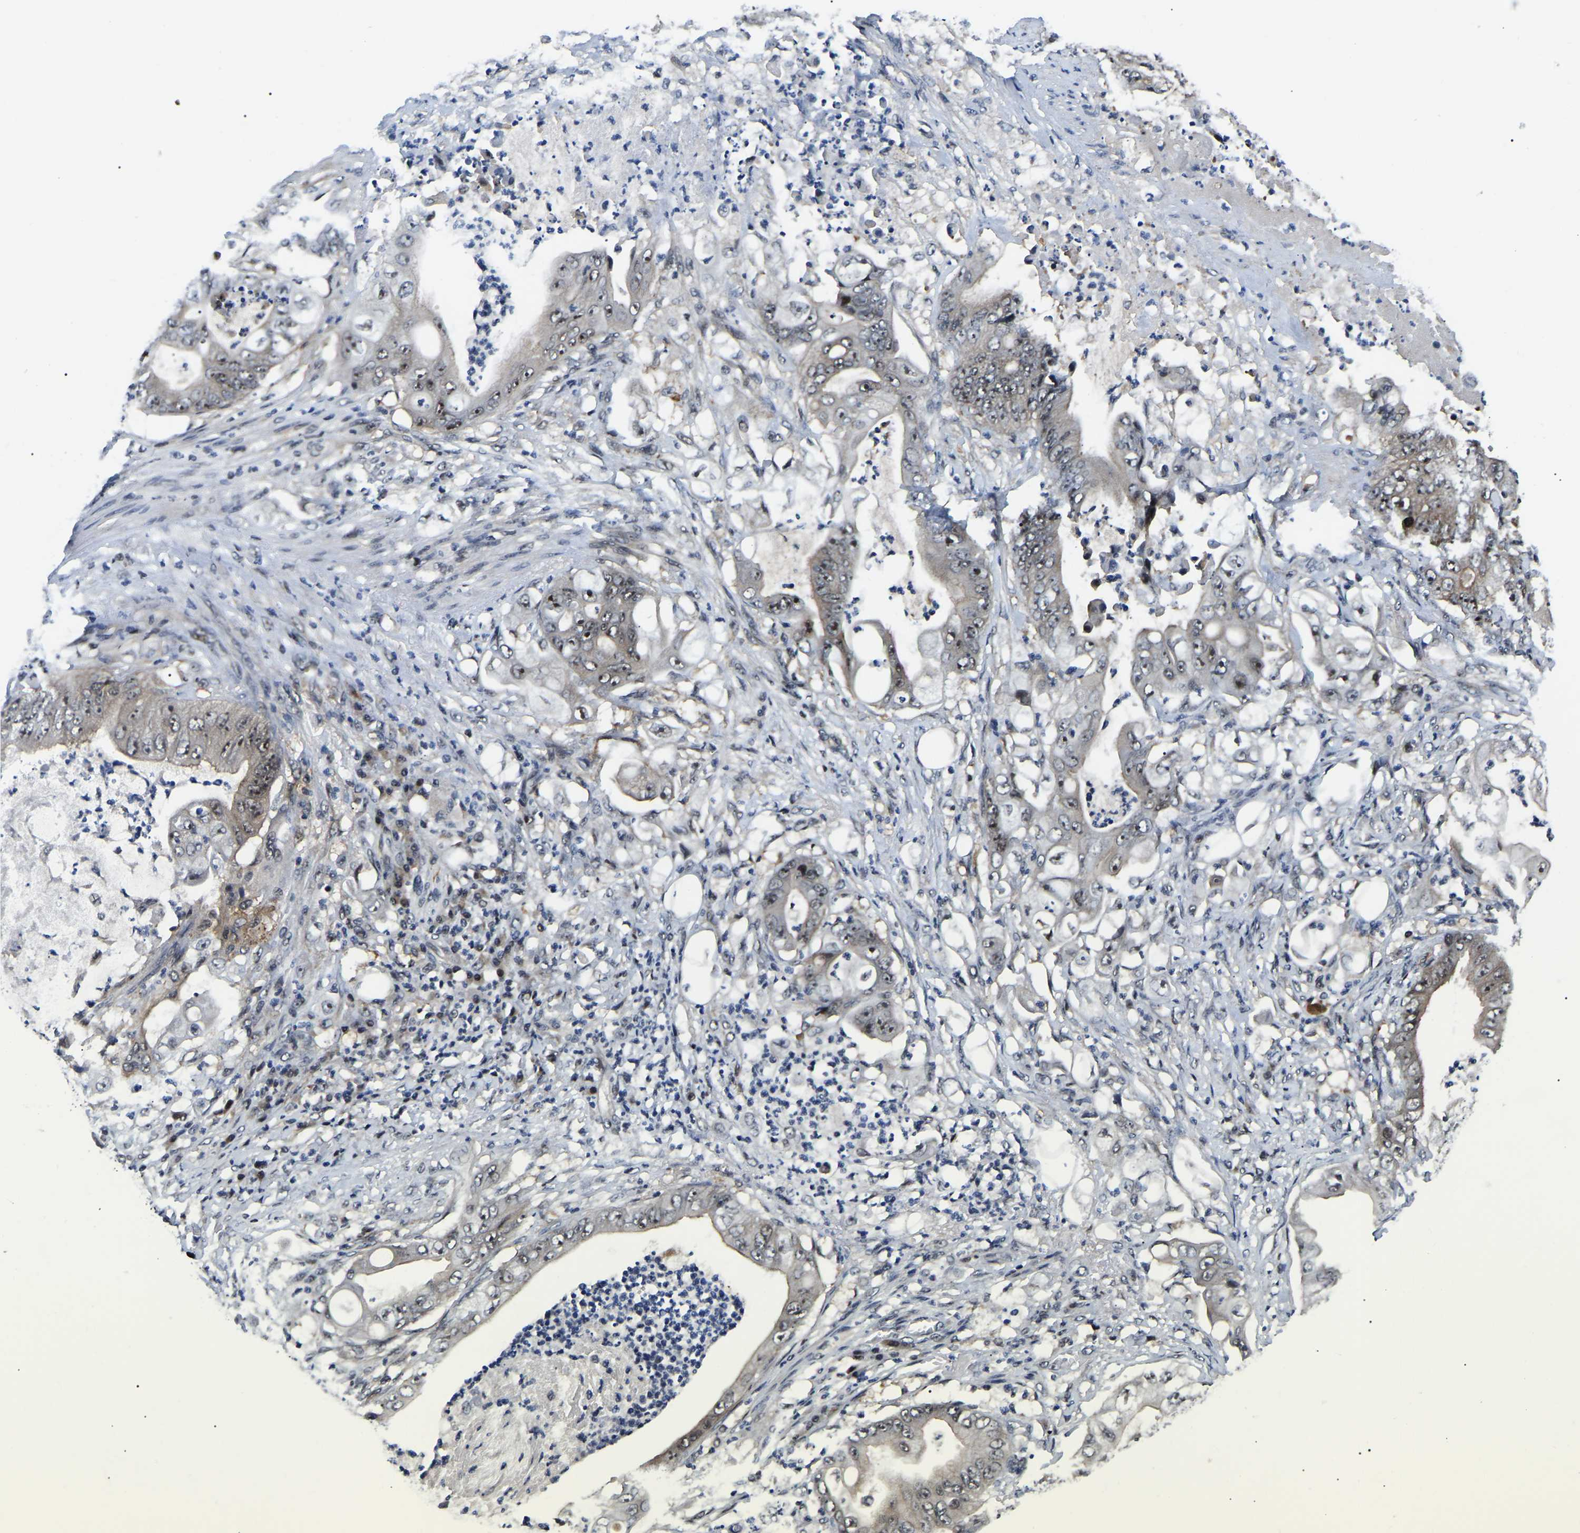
{"staining": {"intensity": "strong", "quantity": ">75%", "location": "nuclear"}, "tissue": "stomach cancer", "cell_type": "Tumor cells", "image_type": "cancer", "snomed": [{"axis": "morphology", "description": "Adenocarcinoma, NOS"}, {"axis": "topography", "description": "Stomach"}], "caption": "Protein positivity by IHC displays strong nuclear positivity in approximately >75% of tumor cells in stomach cancer.", "gene": "RRP1B", "patient": {"sex": "female", "age": 73}}